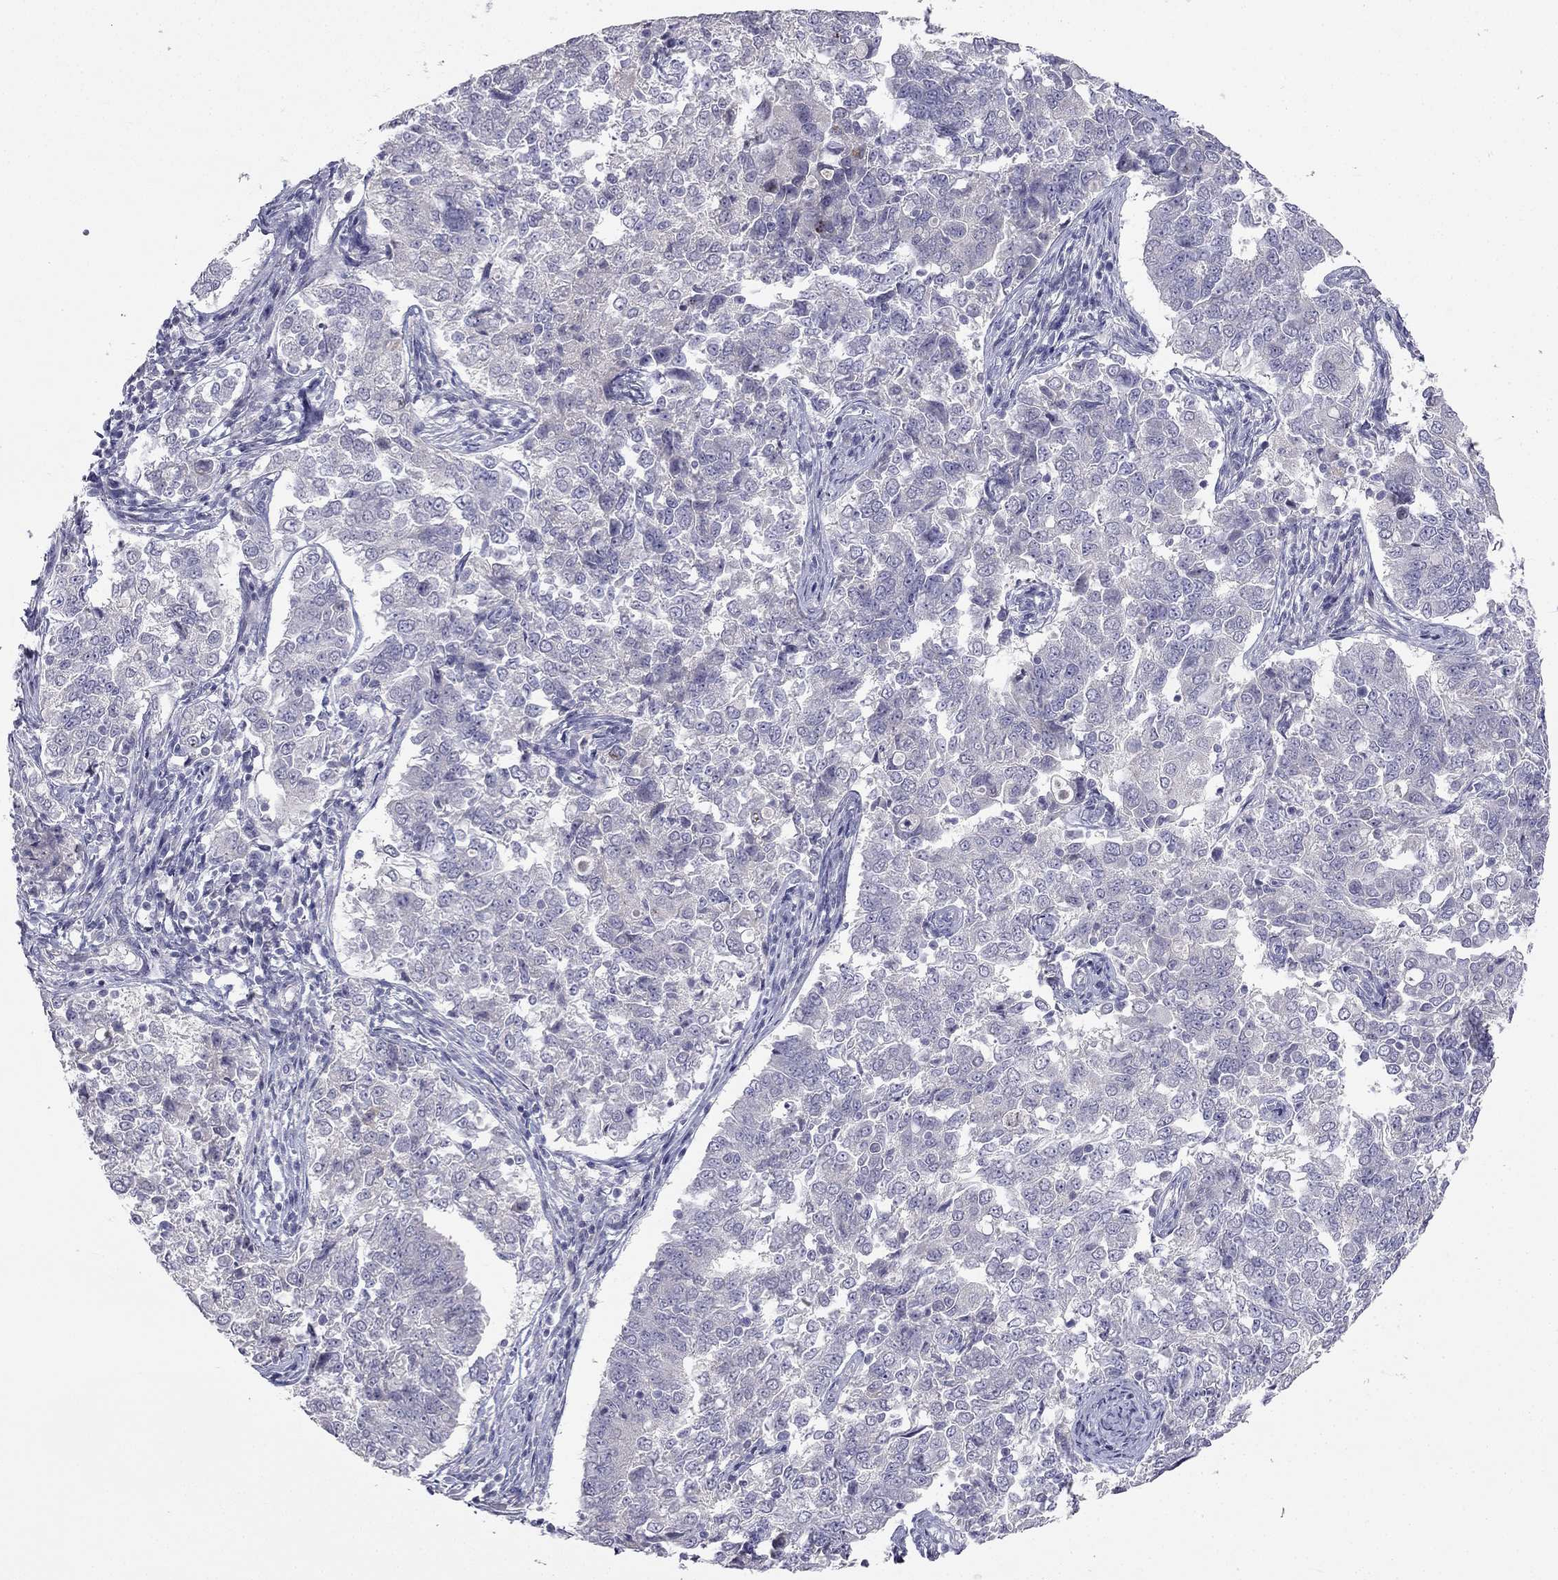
{"staining": {"intensity": "negative", "quantity": "none", "location": "none"}, "tissue": "endometrial cancer", "cell_type": "Tumor cells", "image_type": "cancer", "snomed": [{"axis": "morphology", "description": "Adenocarcinoma, NOS"}, {"axis": "topography", "description": "Endometrium"}], "caption": "Human endometrial cancer stained for a protein using immunohistochemistry exhibits no staining in tumor cells.", "gene": "C16orf89", "patient": {"sex": "female", "age": 43}}